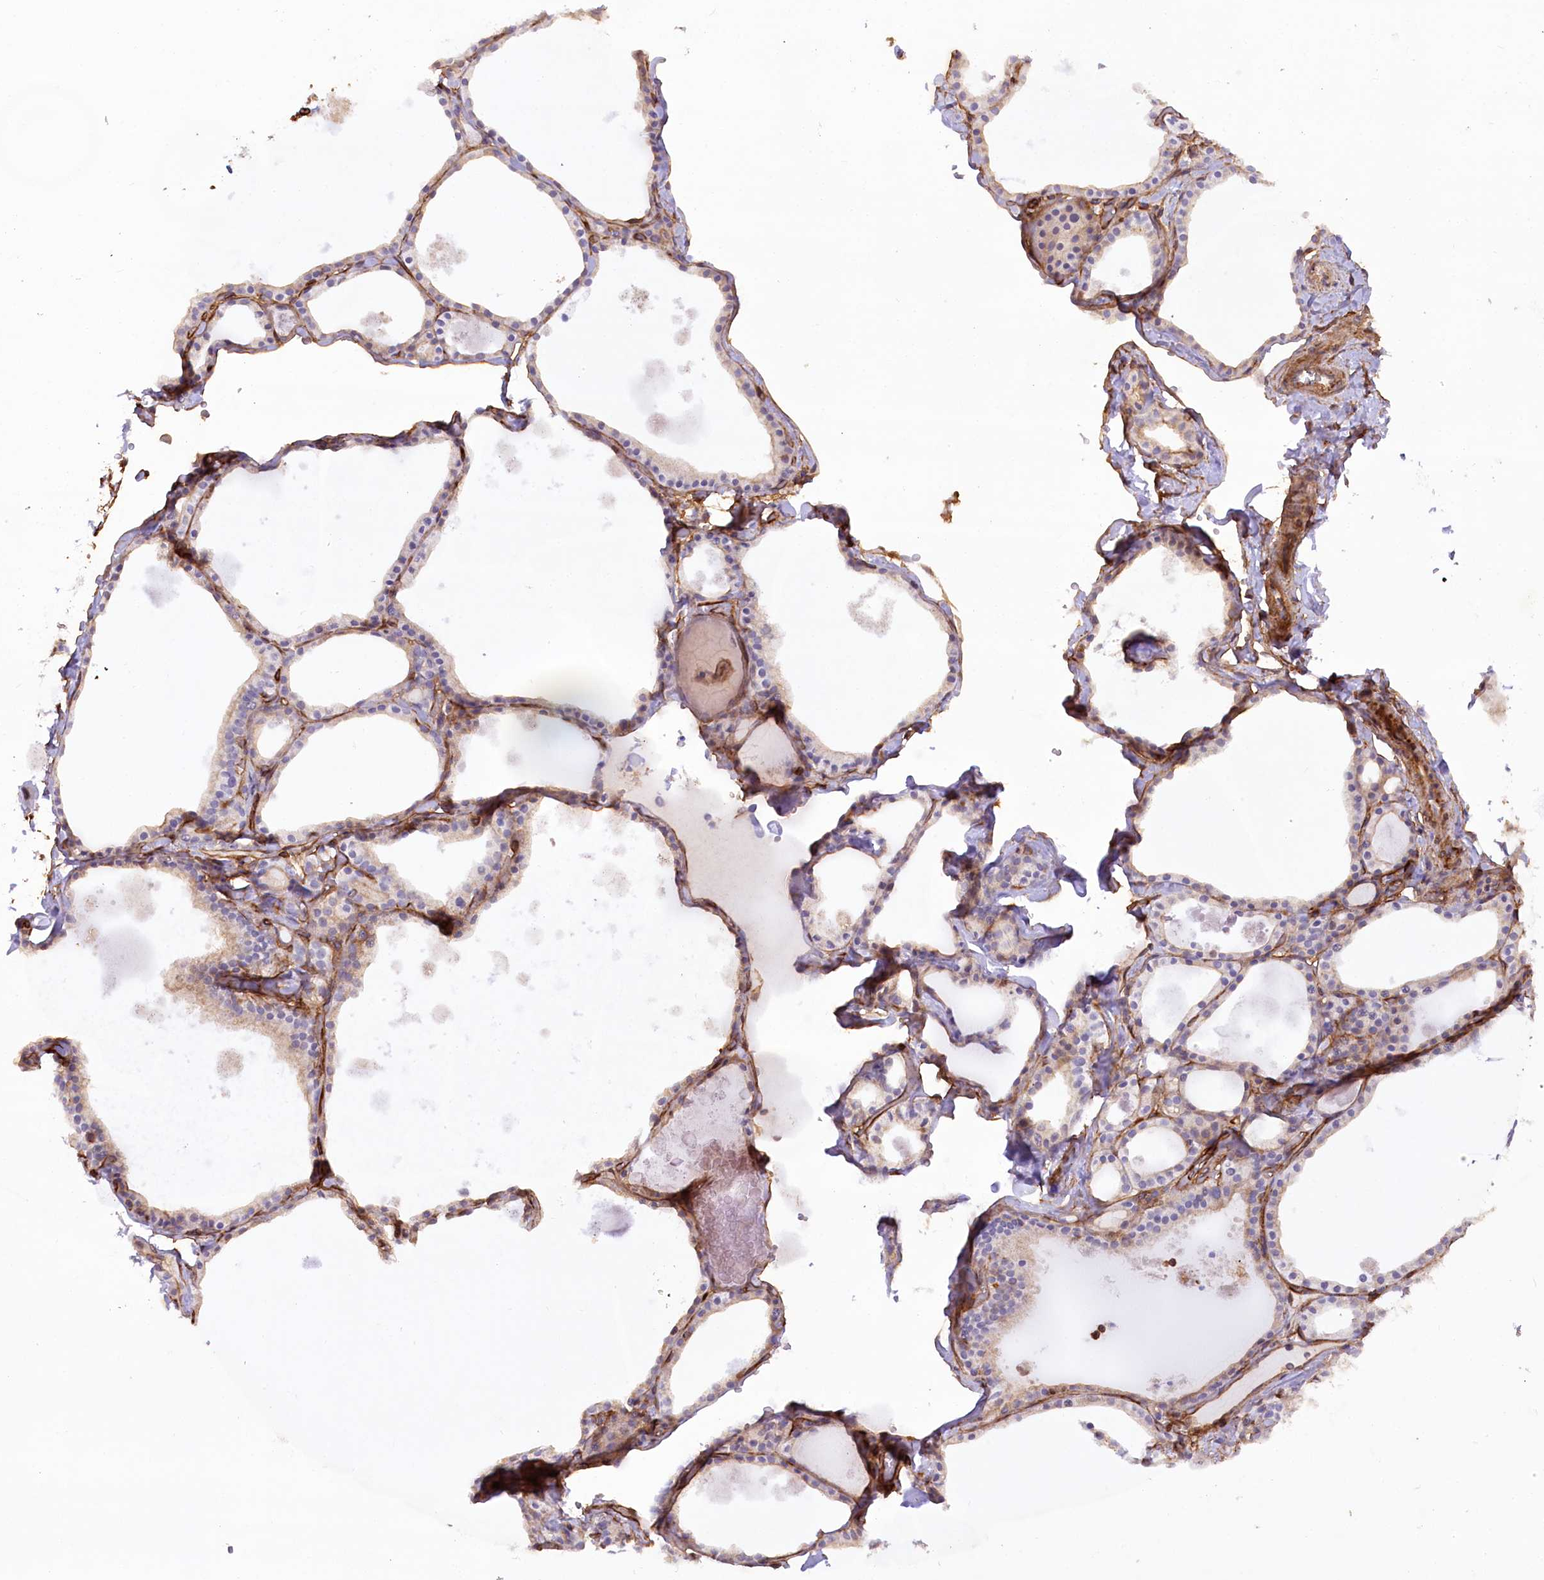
{"staining": {"intensity": "negative", "quantity": "none", "location": "none"}, "tissue": "thyroid gland", "cell_type": "Glandular cells", "image_type": "normal", "snomed": [{"axis": "morphology", "description": "Normal tissue, NOS"}, {"axis": "topography", "description": "Thyroid gland"}], "caption": "This is a micrograph of immunohistochemistry staining of benign thyroid gland, which shows no expression in glandular cells. (DAB (3,3'-diaminobenzidine) immunohistochemistry, high magnification).", "gene": "SYNPO2", "patient": {"sex": "male", "age": 56}}